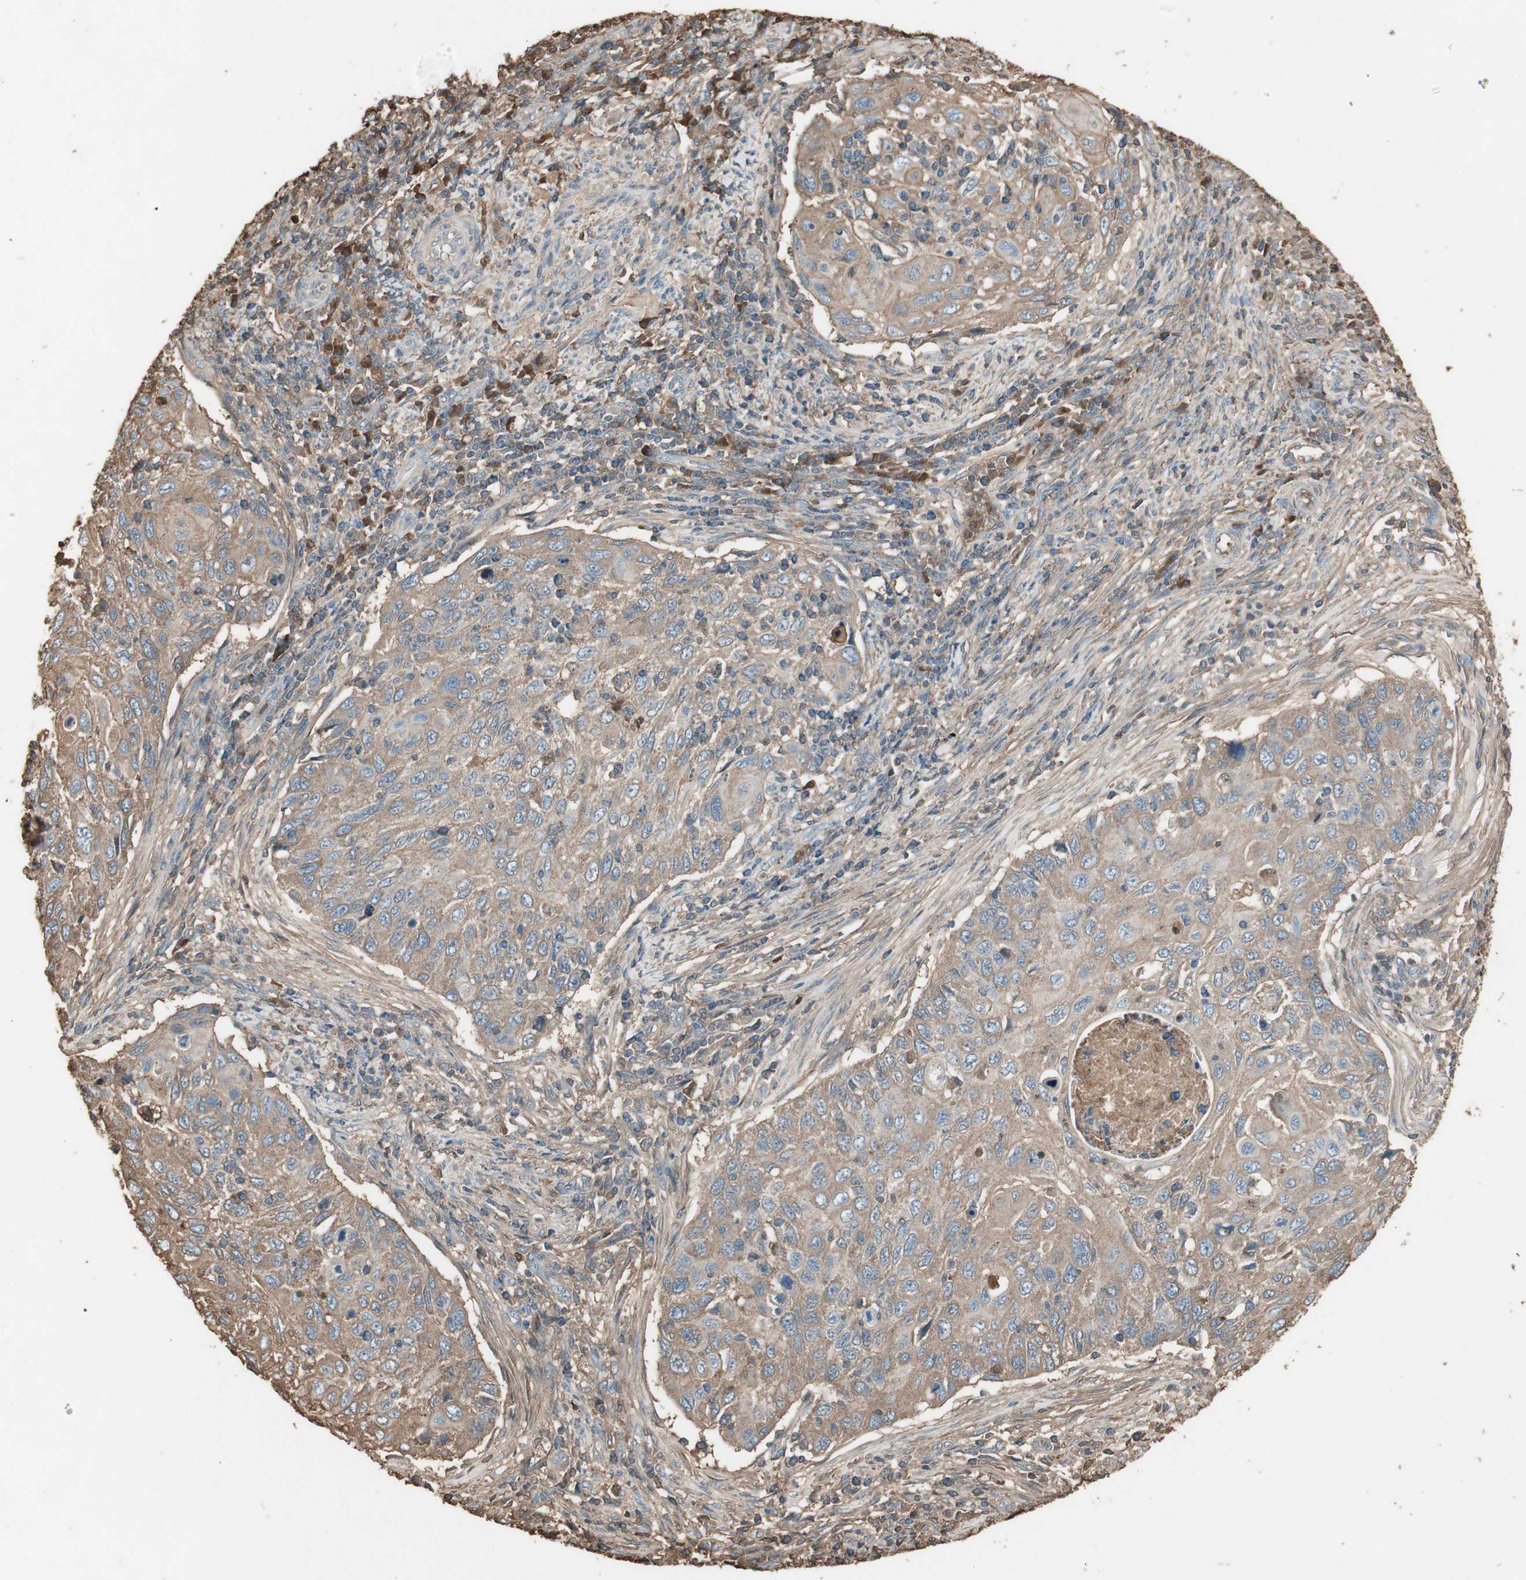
{"staining": {"intensity": "weak", "quantity": ">75%", "location": "cytoplasmic/membranous"}, "tissue": "cervical cancer", "cell_type": "Tumor cells", "image_type": "cancer", "snomed": [{"axis": "morphology", "description": "Squamous cell carcinoma, NOS"}, {"axis": "topography", "description": "Cervix"}], "caption": "A high-resolution photomicrograph shows immunohistochemistry staining of squamous cell carcinoma (cervical), which demonstrates weak cytoplasmic/membranous expression in approximately >75% of tumor cells.", "gene": "MMP14", "patient": {"sex": "female", "age": 70}}